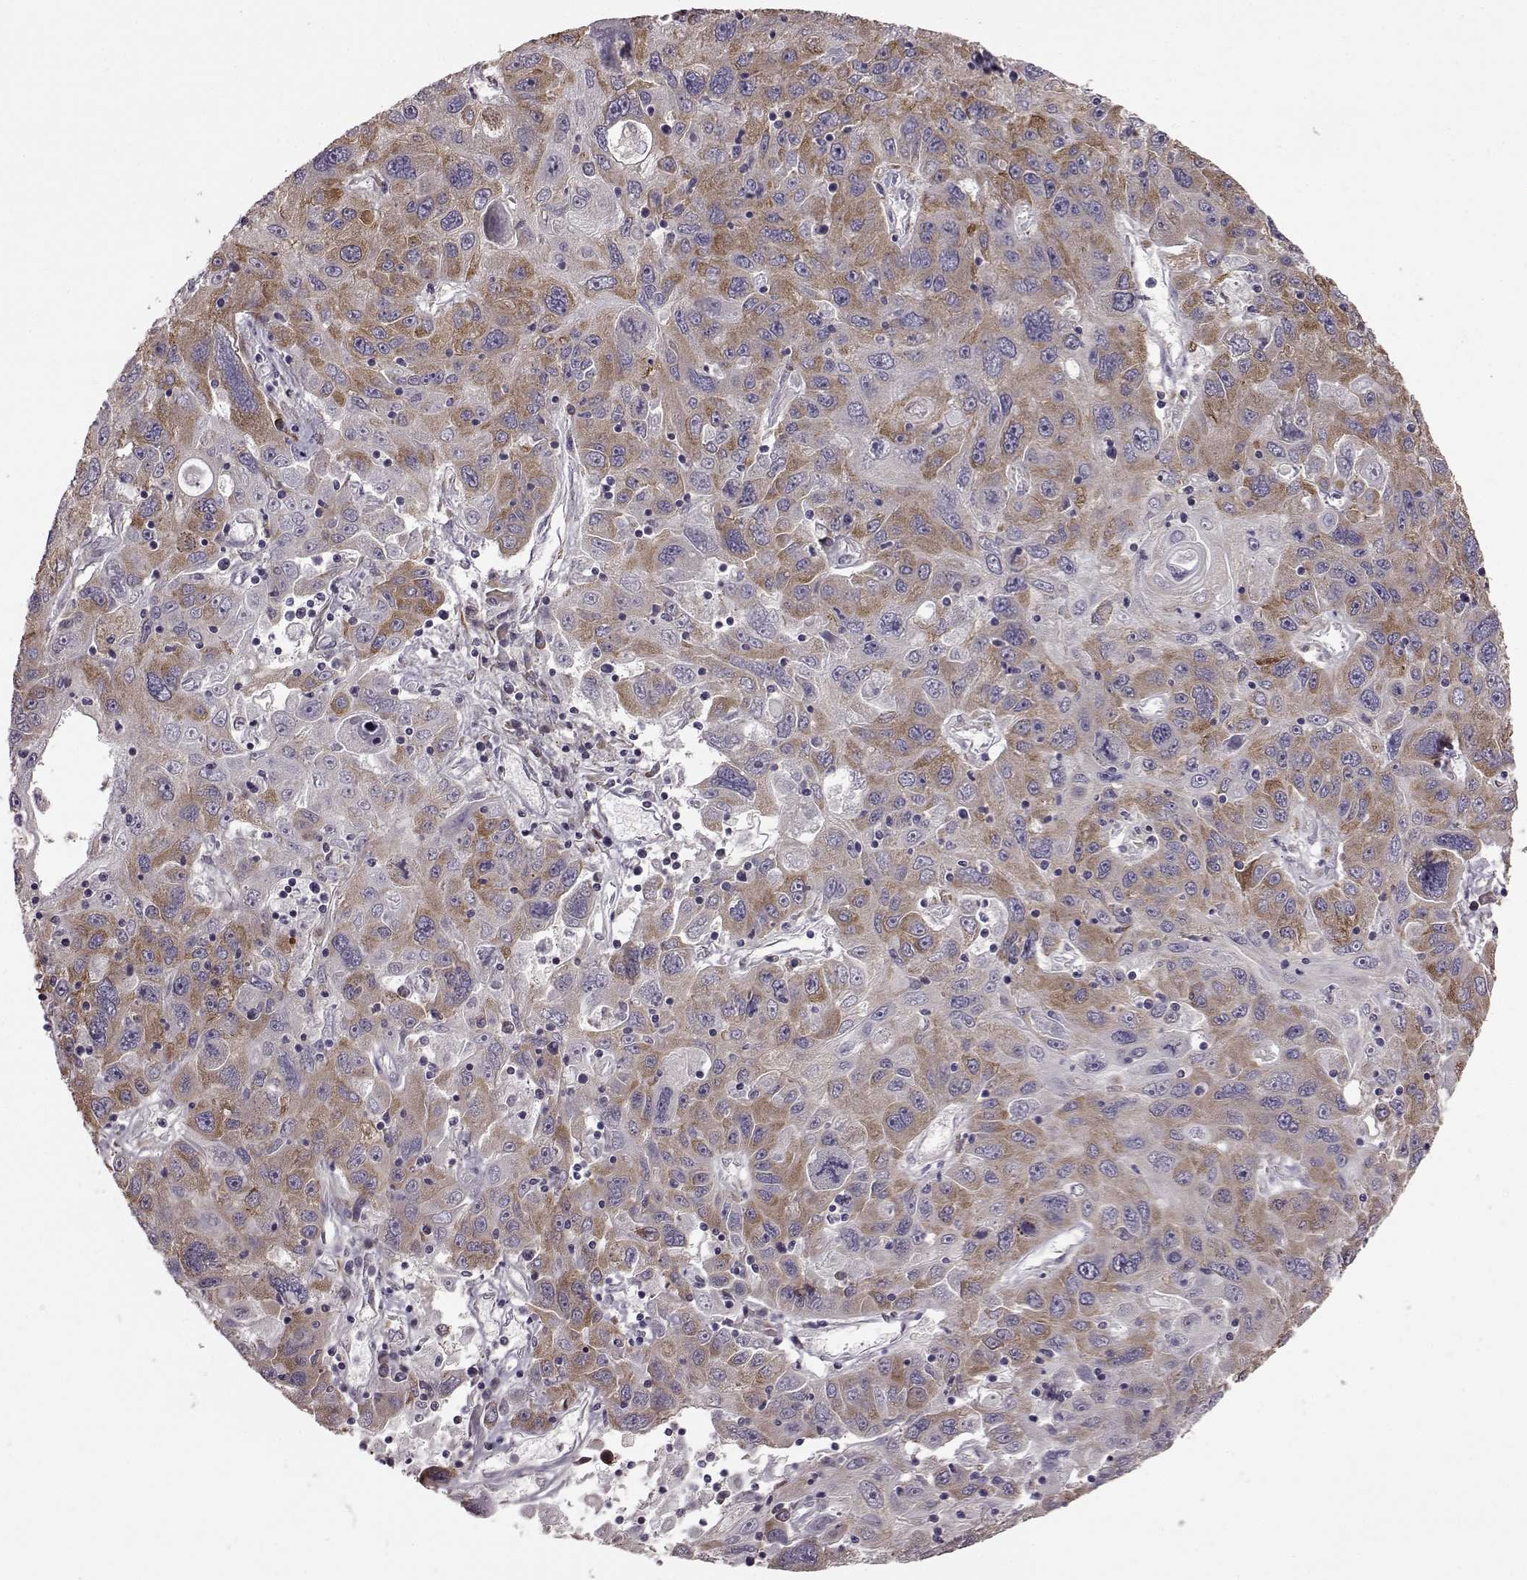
{"staining": {"intensity": "moderate", "quantity": "<25%", "location": "cytoplasmic/membranous"}, "tissue": "stomach cancer", "cell_type": "Tumor cells", "image_type": "cancer", "snomed": [{"axis": "morphology", "description": "Adenocarcinoma, NOS"}, {"axis": "topography", "description": "Stomach"}], "caption": "Brown immunohistochemical staining in human adenocarcinoma (stomach) demonstrates moderate cytoplasmic/membranous expression in about <25% of tumor cells.", "gene": "ADGRG2", "patient": {"sex": "male", "age": 56}}